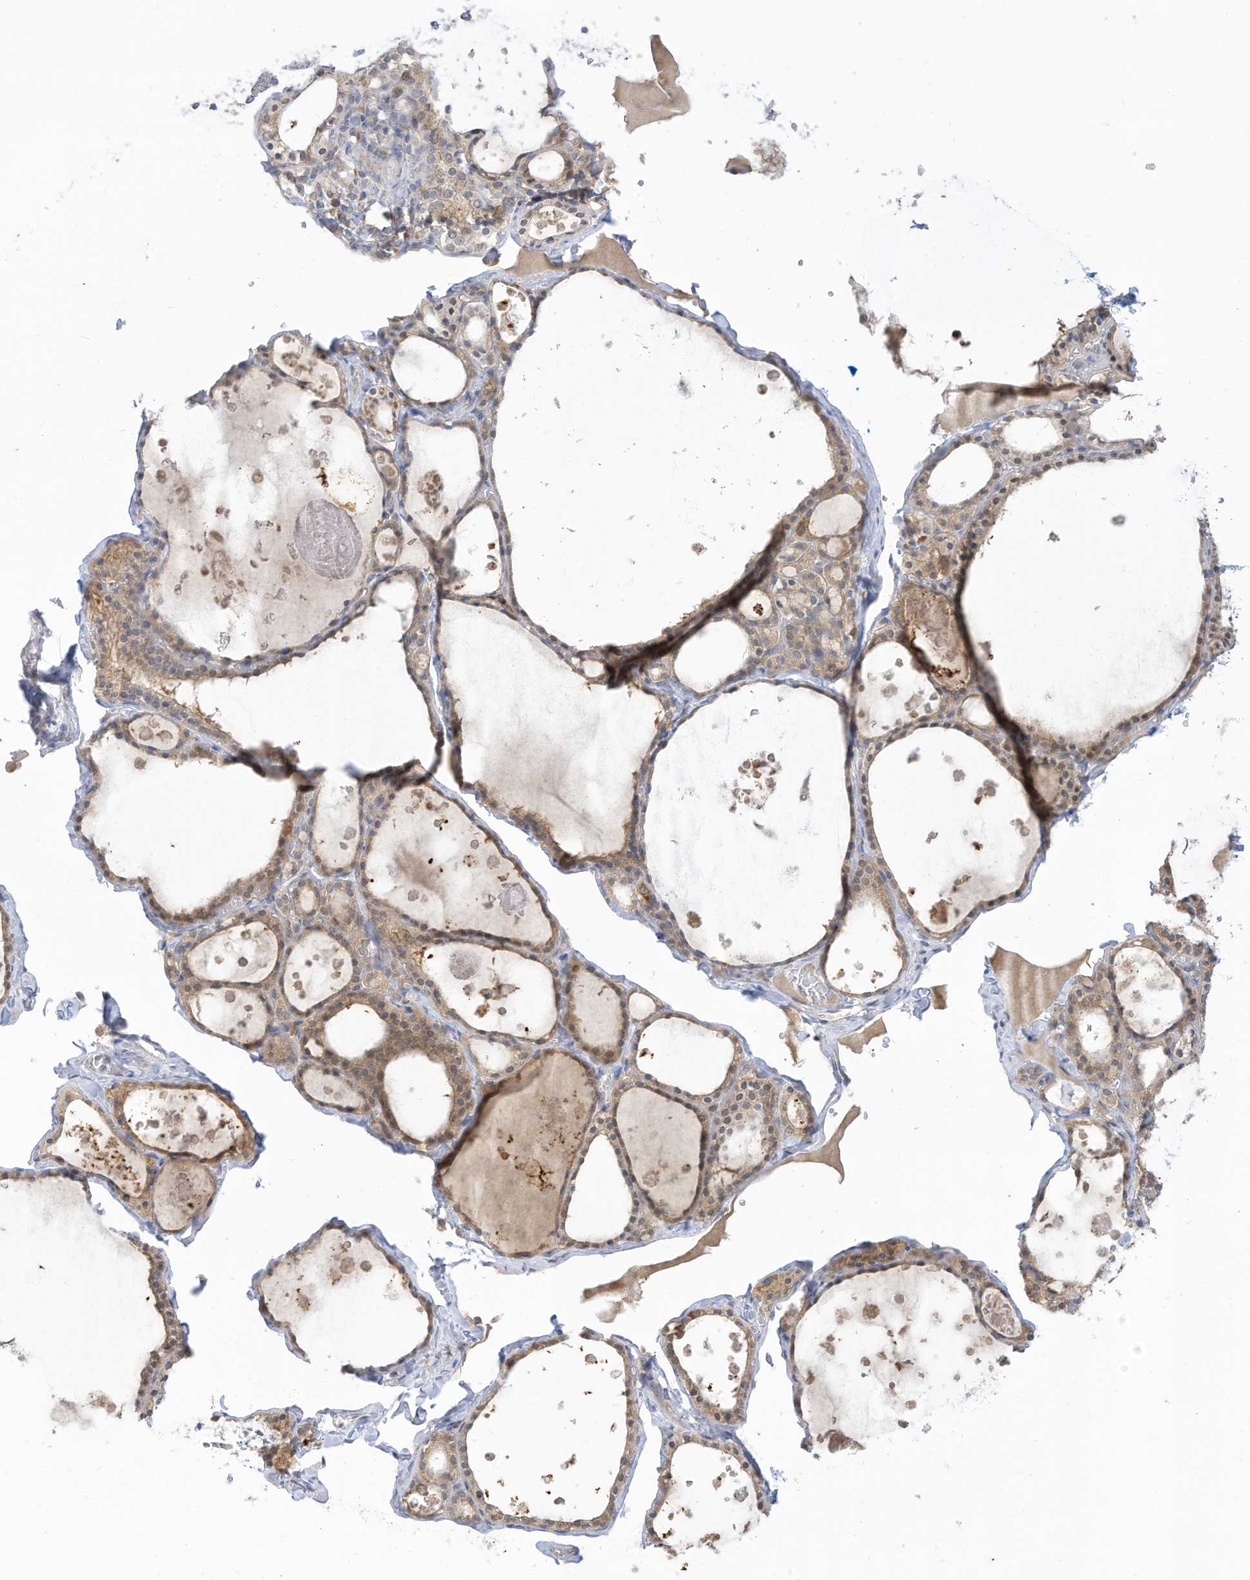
{"staining": {"intensity": "weak", "quantity": ">75%", "location": "cytoplasmic/membranous"}, "tissue": "thyroid gland", "cell_type": "Glandular cells", "image_type": "normal", "snomed": [{"axis": "morphology", "description": "Normal tissue, NOS"}, {"axis": "topography", "description": "Thyroid gland"}], "caption": "Immunohistochemistry (IHC) image of unremarkable human thyroid gland stained for a protein (brown), which shows low levels of weak cytoplasmic/membranous staining in approximately >75% of glandular cells.", "gene": "LRRN2", "patient": {"sex": "male", "age": 56}}